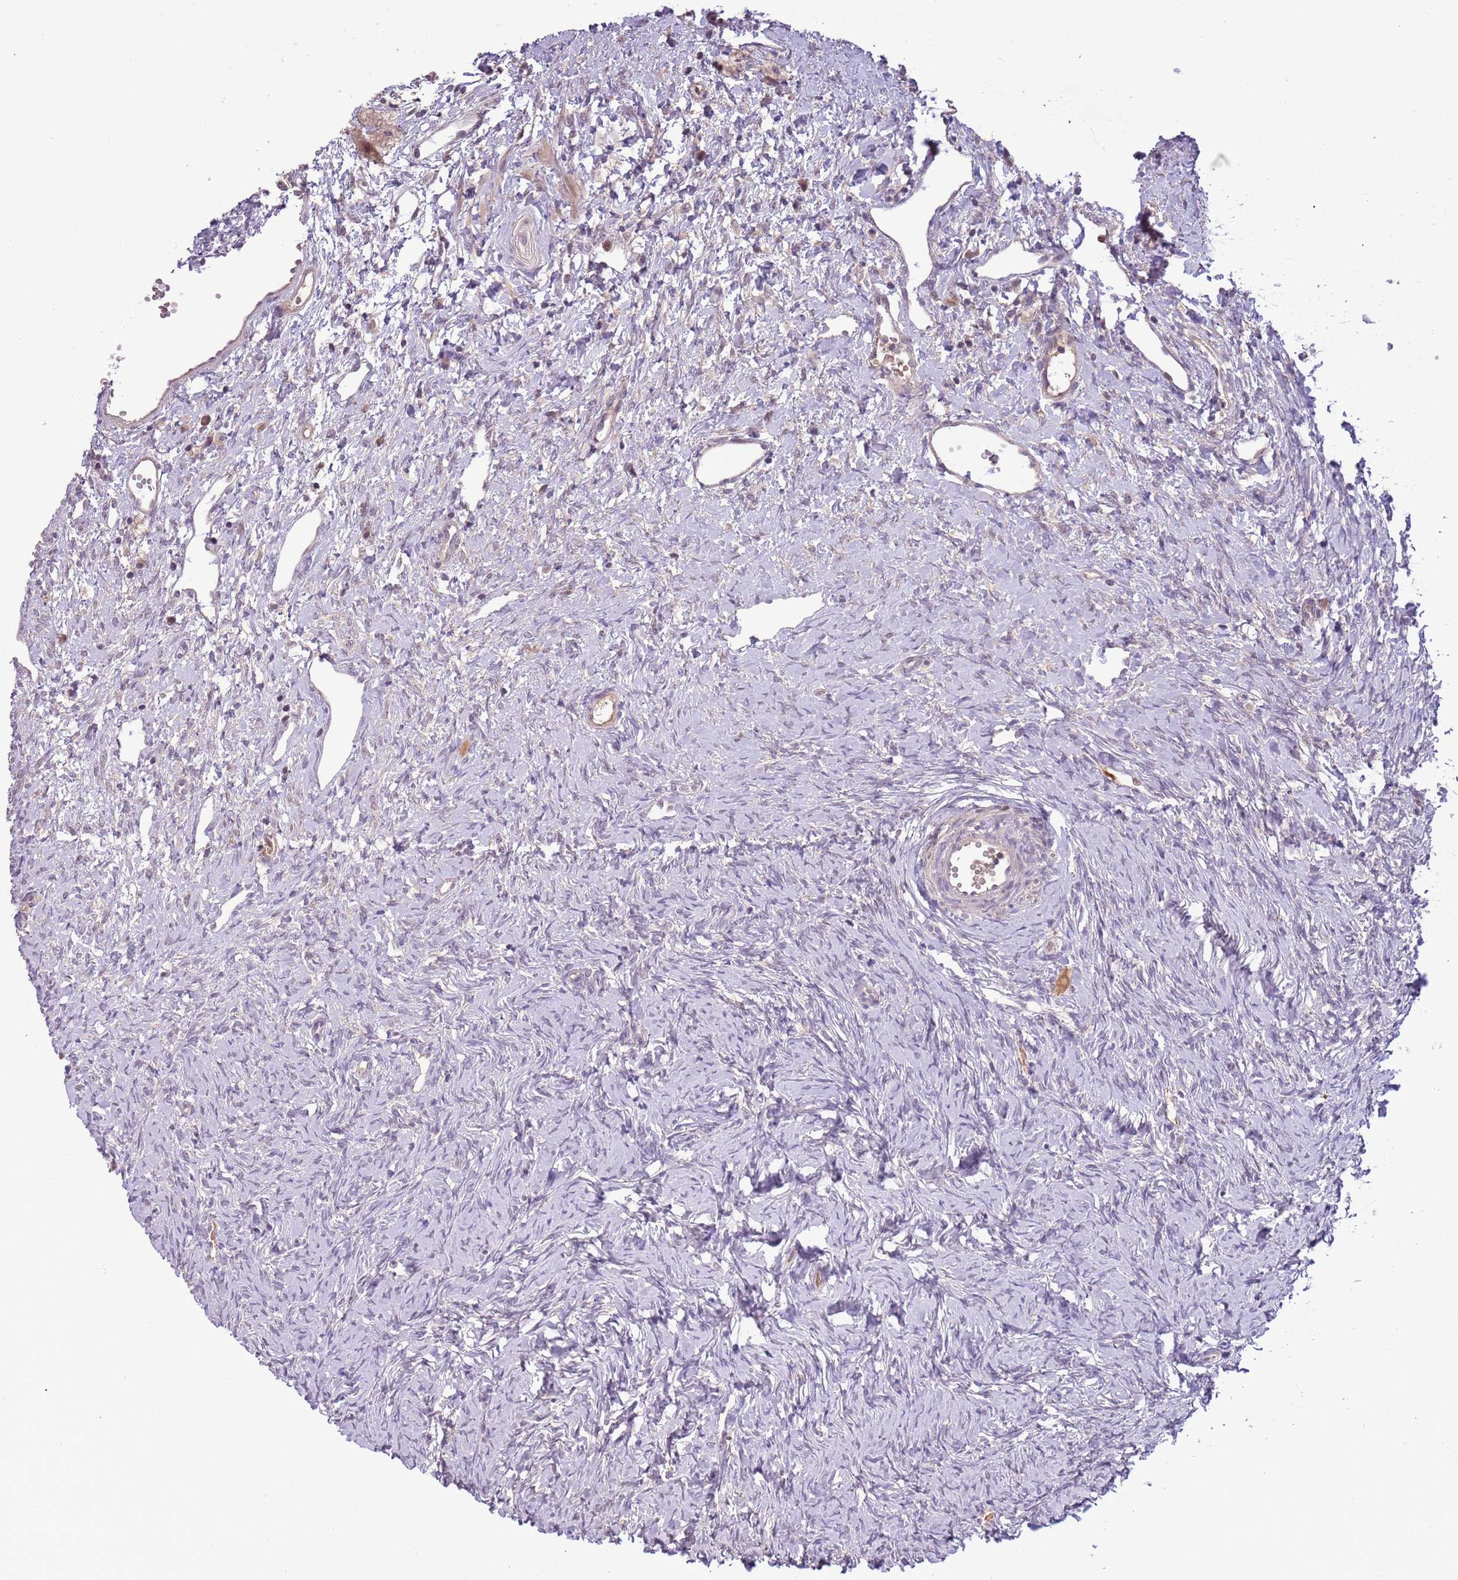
{"staining": {"intensity": "weak", "quantity": ">75%", "location": "cytoplasmic/membranous"}, "tissue": "ovary", "cell_type": "Follicle cells", "image_type": "normal", "snomed": [{"axis": "morphology", "description": "Normal tissue, NOS"}, {"axis": "topography", "description": "Ovary"}], "caption": "Ovary stained for a protein demonstrates weak cytoplasmic/membranous positivity in follicle cells. The staining is performed using DAB (3,3'-diaminobenzidine) brown chromogen to label protein expression. The nuclei are counter-stained blue using hematoxylin.", "gene": "SHROOM3", "patient": {"sex": "female", "age": 51}}